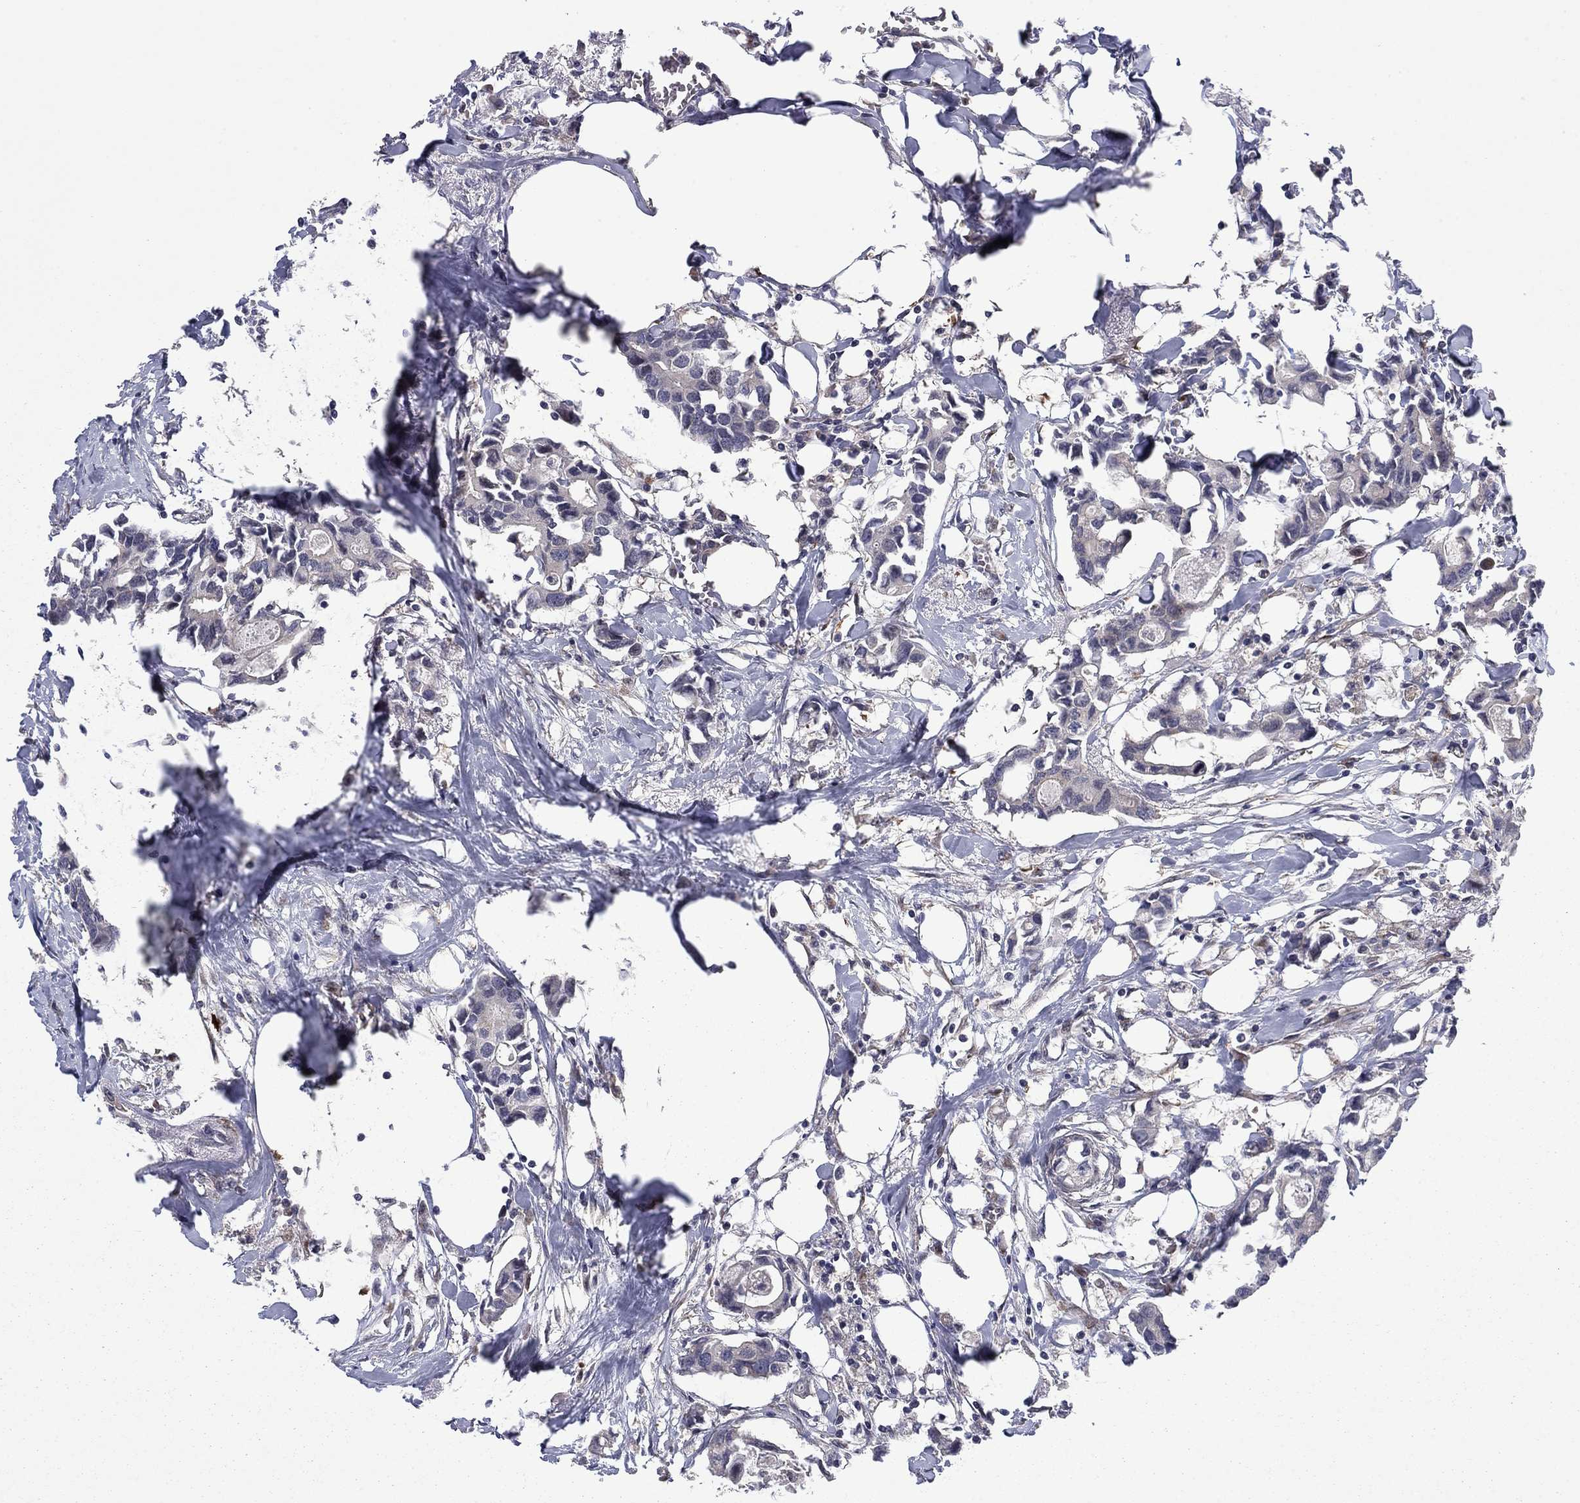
{"staining": {"intensity": "negative", "quantity": "none", "location": "none"}, "tissue": "breast cancer", "cell_type": "Tumor cells", "image_type": "cancer", "snomed": [{"axis": "morphology", "description": "Duct carcinoma"}, {"axis": "topography", "description": "Breast"}], "caption": "DAB immunohistochemical staining of human breast infiltrating ductal carcinoma reveals no significant positivity in tumor cells.", "gene": "HDAC4", "patient": {"sex": "female", "age": 83}}